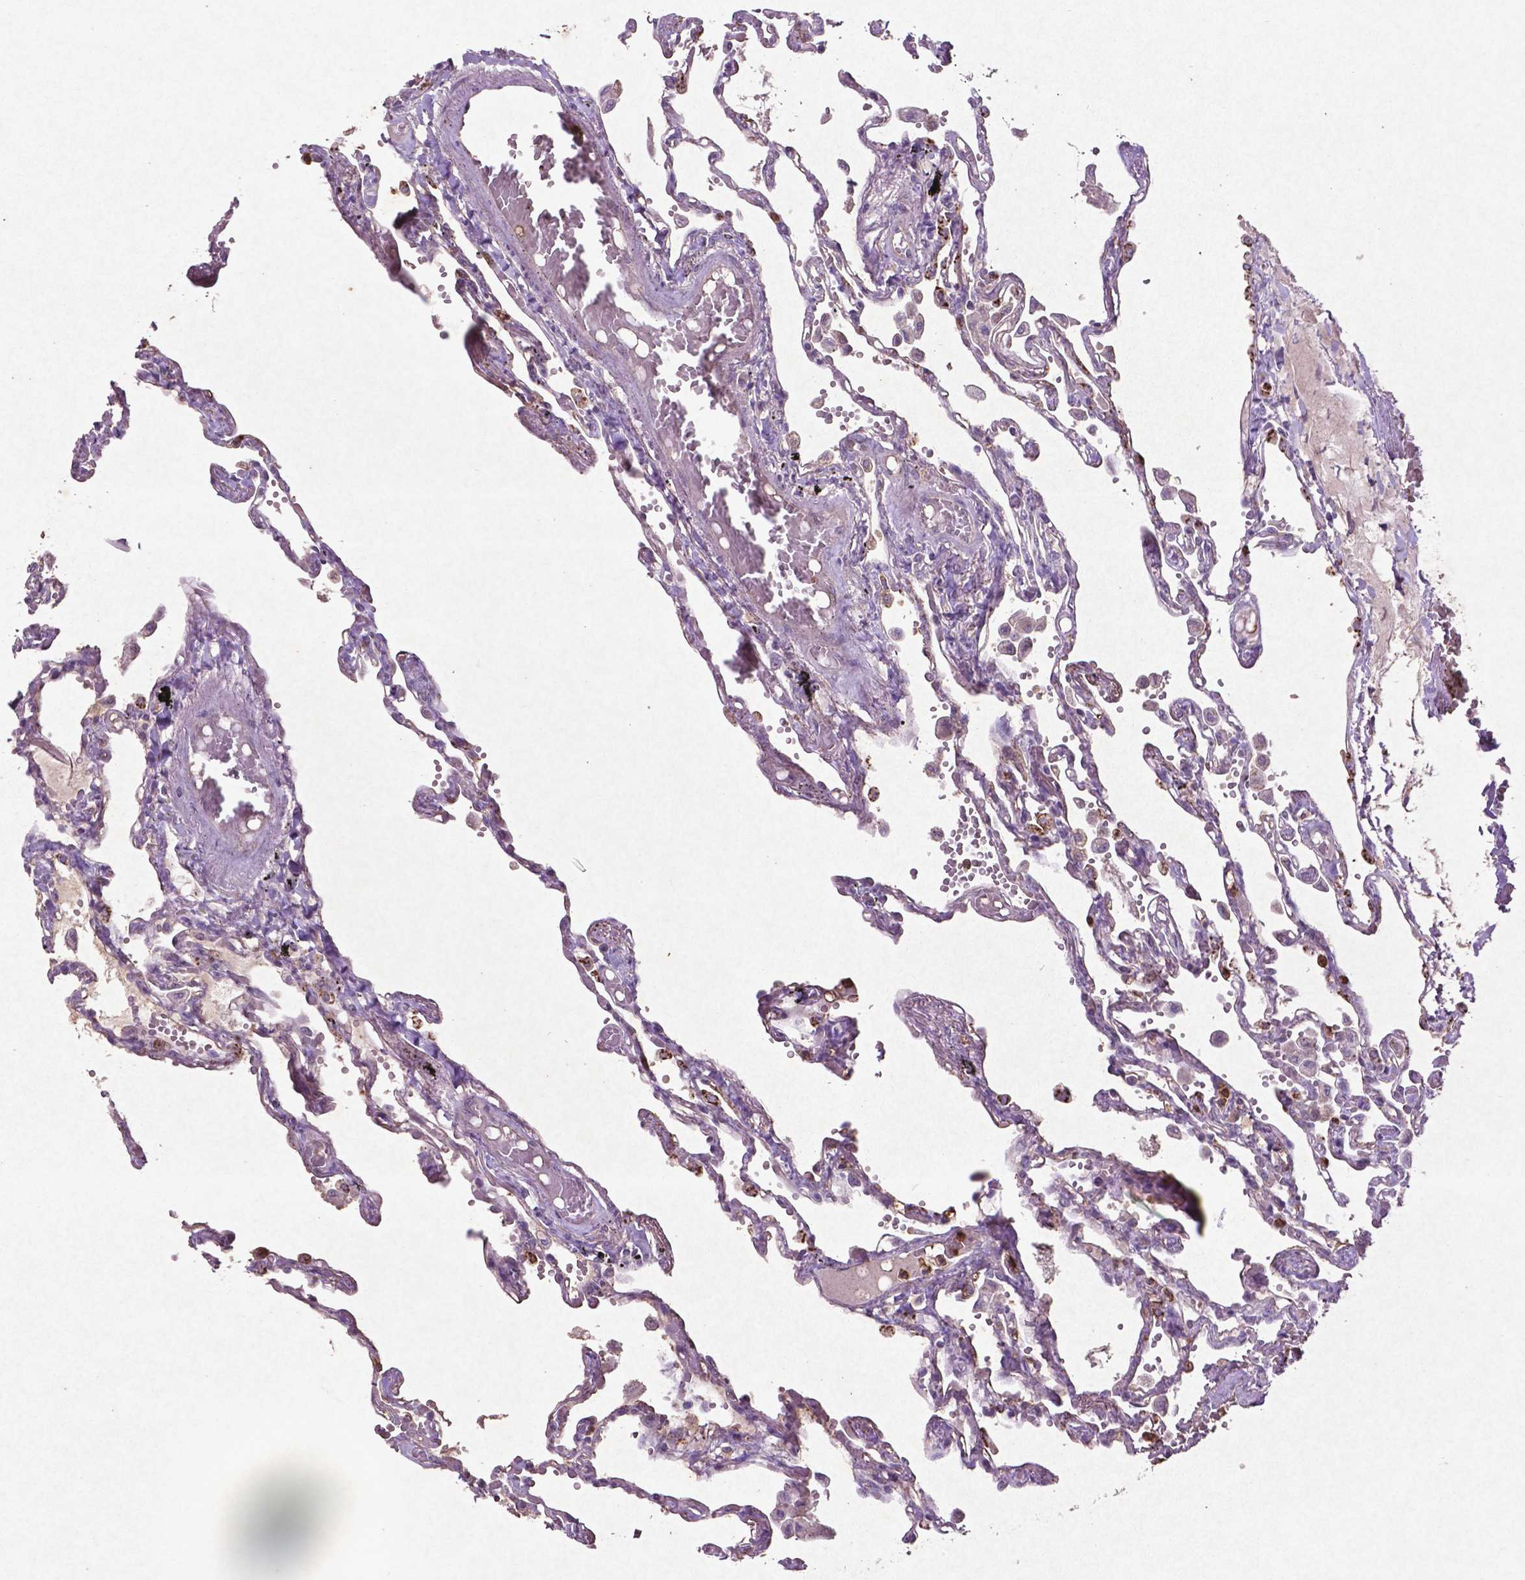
{"staining": {"intensity": "weak", "quantity": "25%-75%", "location": "cytoplasmic/membranous"}, "tissue": "lung", "cell_type": "Alveolar cells", "image_type": "normal", "snomed": [{"axis": "morphology", "description": "Normal tissue, NOS"}, {"axis": "morphology", "description": "Adenocarcinoma, NOS"}, {"axis": "topography", "description": "Cartilage tissue"}, {"axis": "topography", "description": "Lung"}], "caption": "DAB immunohistochemical staining of benign human lung displays weak cytoplasmic/membranous protein positivity in approximately 25%-75% of alveolar cells.", "gene": "MTOR", "patient": {"sex": "female", "age": 67}}